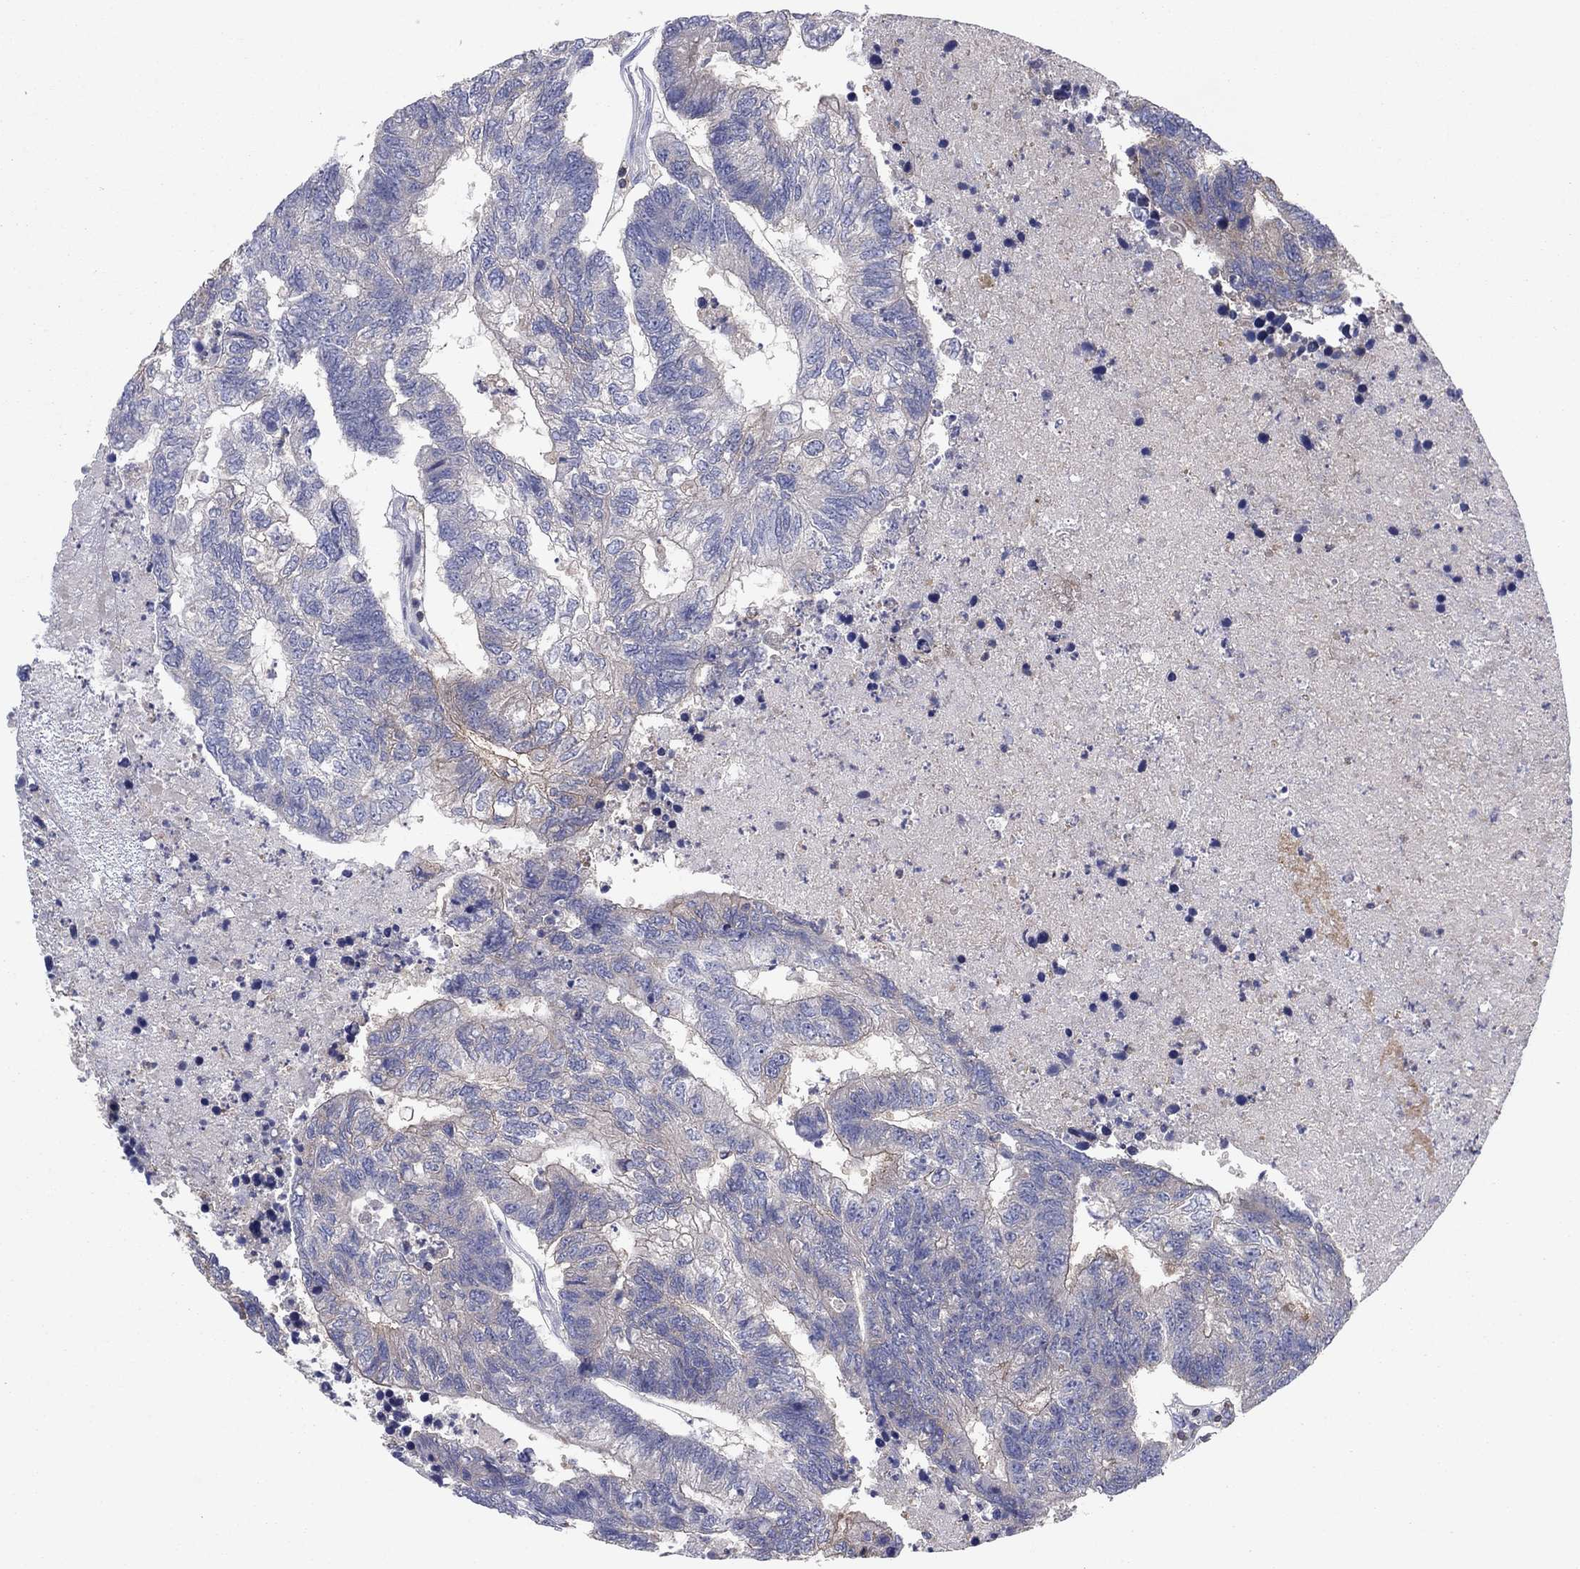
{"staining": {"intensity": "negative", "quantity": "none", "location": "none"}, "tissue": "colorectal cancer", "cell_type": "Tumor cells", "image_type": "cancer", "snomed": [{"axis": "morphology", "description": "Adenocarcinoma, NOS"}, {"axis": "topography", "description": "Colon"}], "caption": "Tumor cells show no significant protein expression in adenocarcinoma (colorectal).", "gene": "PVR", "patient": {"sex": "female", "age": 48}}